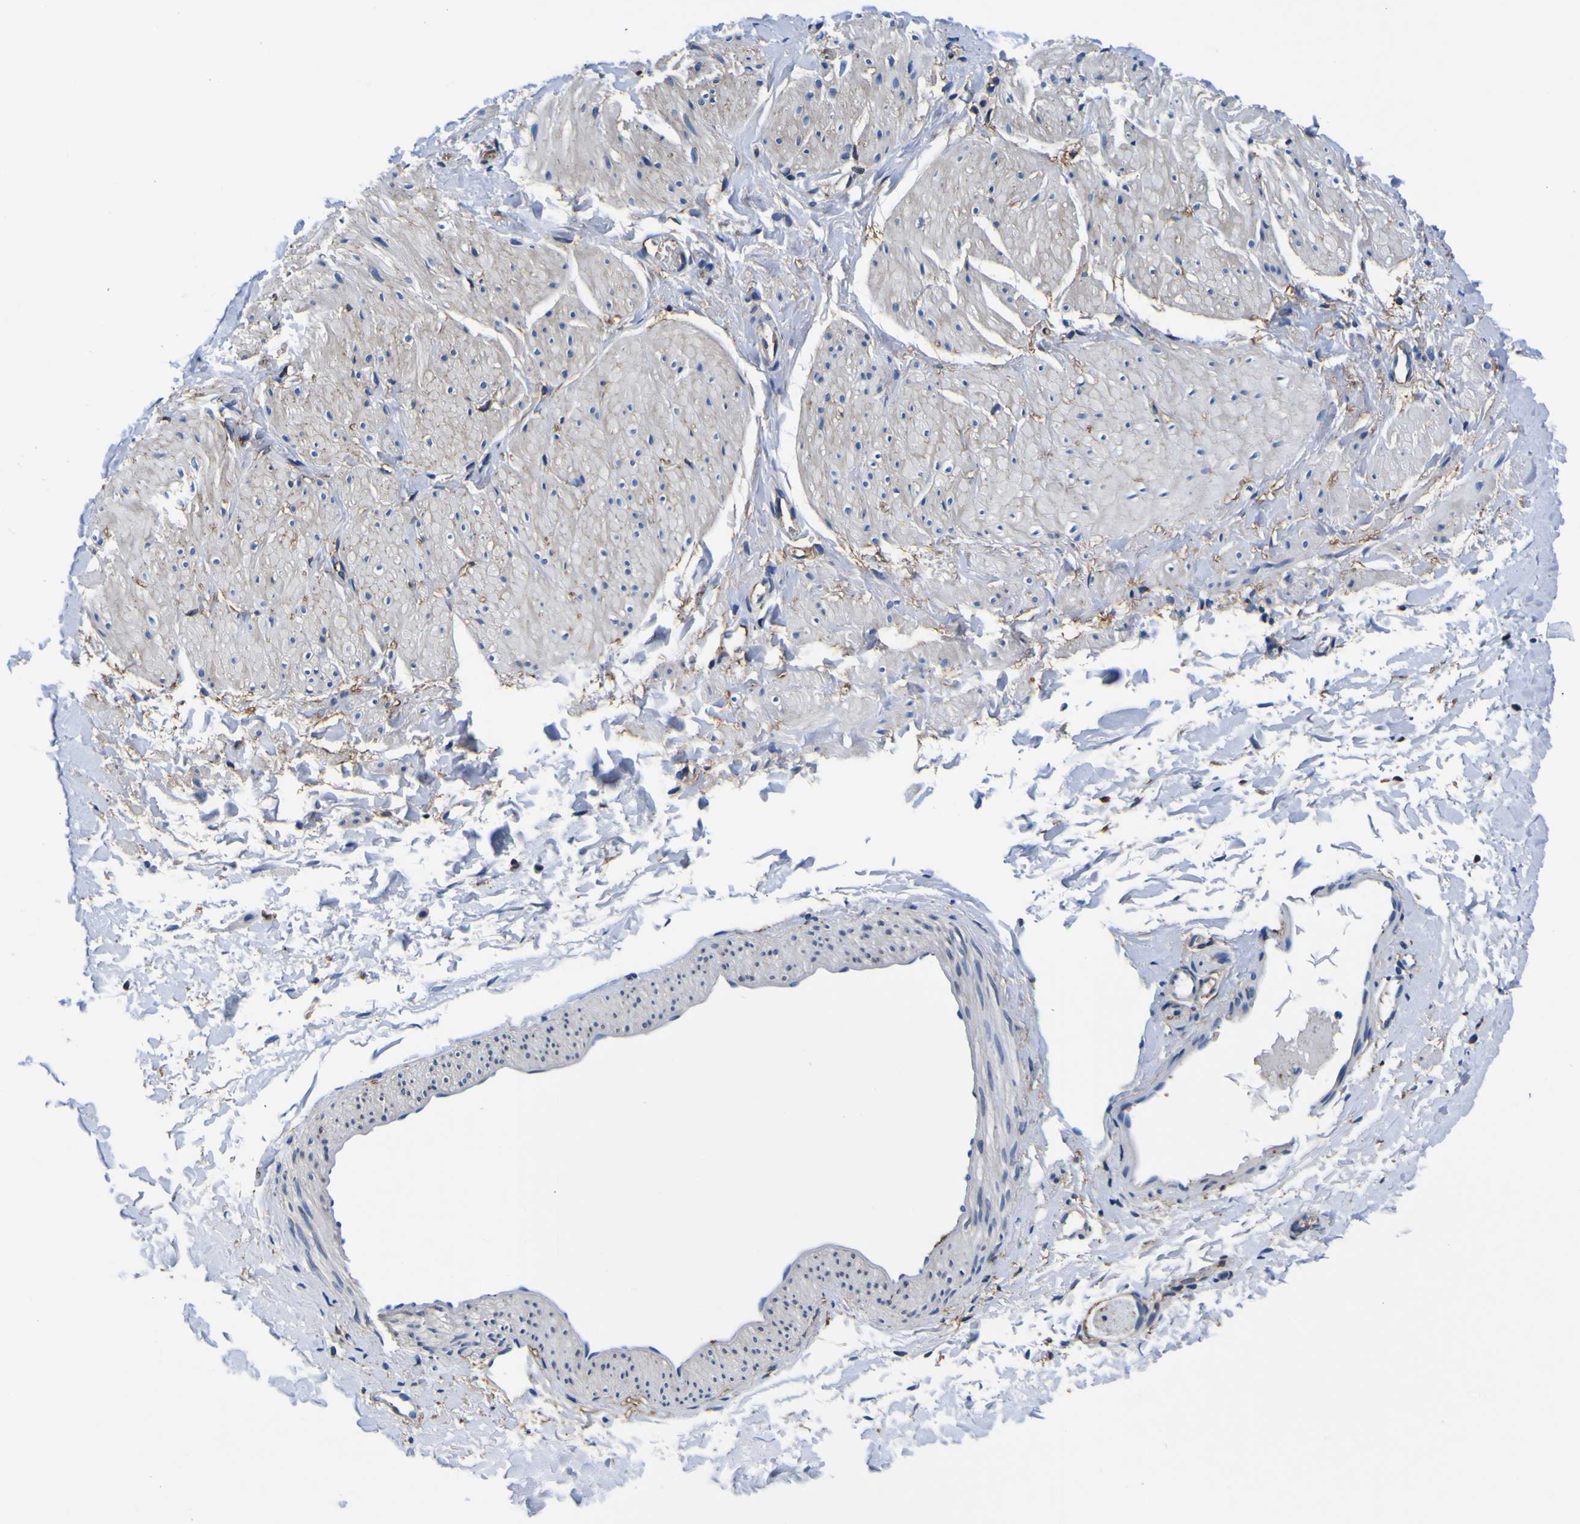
{"staining": {"intensity": "moderate", "quantity": "<25%", "location": "cytoplasmic/membranous"}, "tissue": "smooth muscle", "cell_type": "Smooth muscle cells", "image_type": "normal", "snomed": [{"axis": "morphology", "description": "Normal tissue, NOS"}, {"axis": "topography", "description": "Smooth muscle"}], "caption": "Immunohistochemistry (IHC) image of normal human smooth muscle stained for a protein (brown), which reveals low levels of moderate cytoplasmic/membranous expression in approximately <25% of smooth muscle cells.", "gene": "PXDN", "patient": {"sex": "male", "age": 16}}